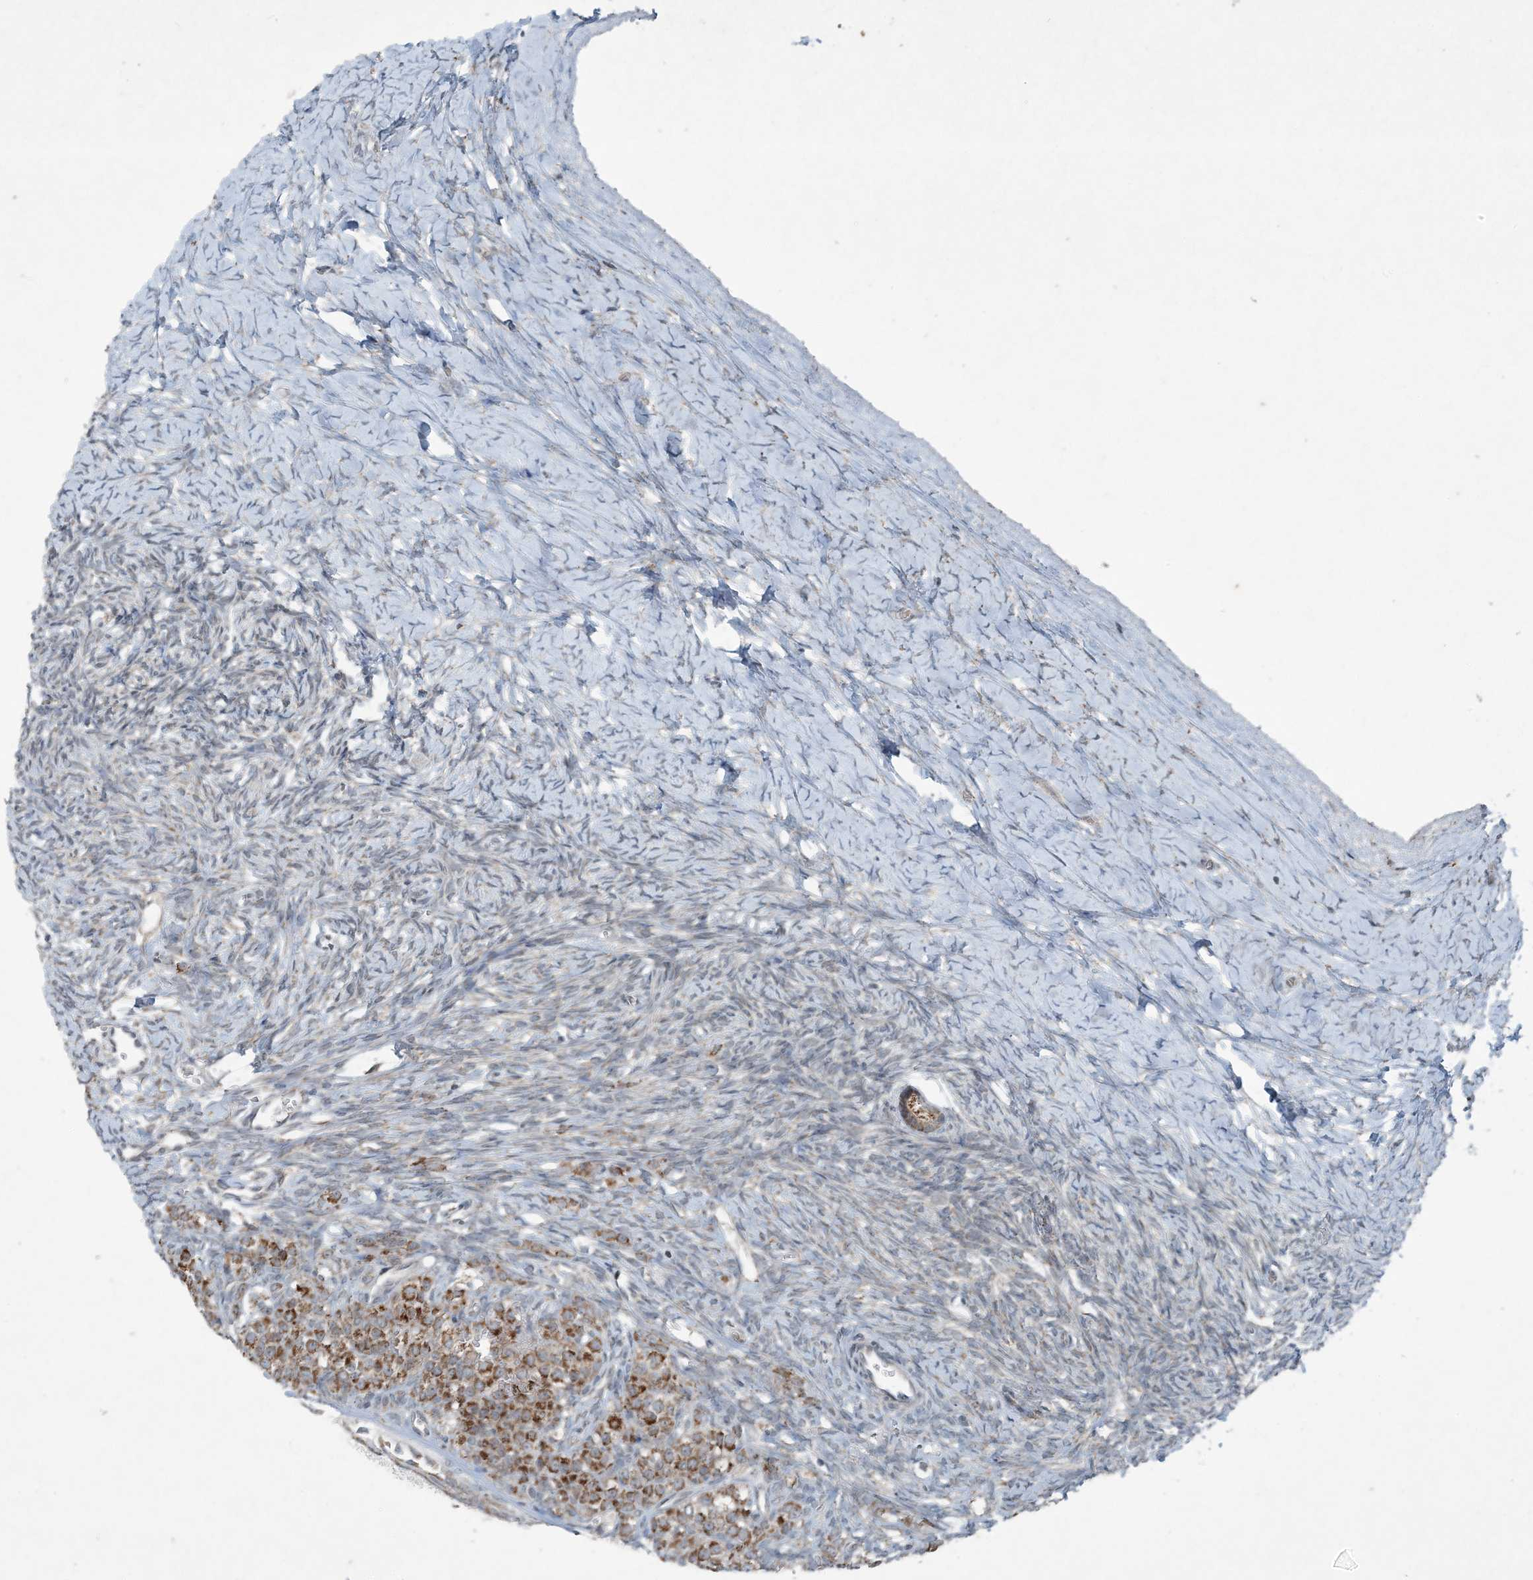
{"staining": {"intensity": "negative", "quantity": "none", "location": "none"}, "tissue": "ovary", "cell_type": "Ovarian stroma cells", "image_type": "normal", "snomed": [{"axis": "morphology", "description": "Normal tissue, NOS"}, {"axis": "morphology", "description": "Developmental malformation"}, {"axis": "topography", "description": "Ovary"}], "caption": "This is a micrograph of immunohistochemistry staining of unremarkable ovary, which shows no staining in ovarian stroma cells. (Stains: DAB immunohistochemistry with hematoxylin counter stain, Microscopy: brightfield microscopy at high magnification).", "gene": "PC", "patient": {"sex": "female", "age": 39}}